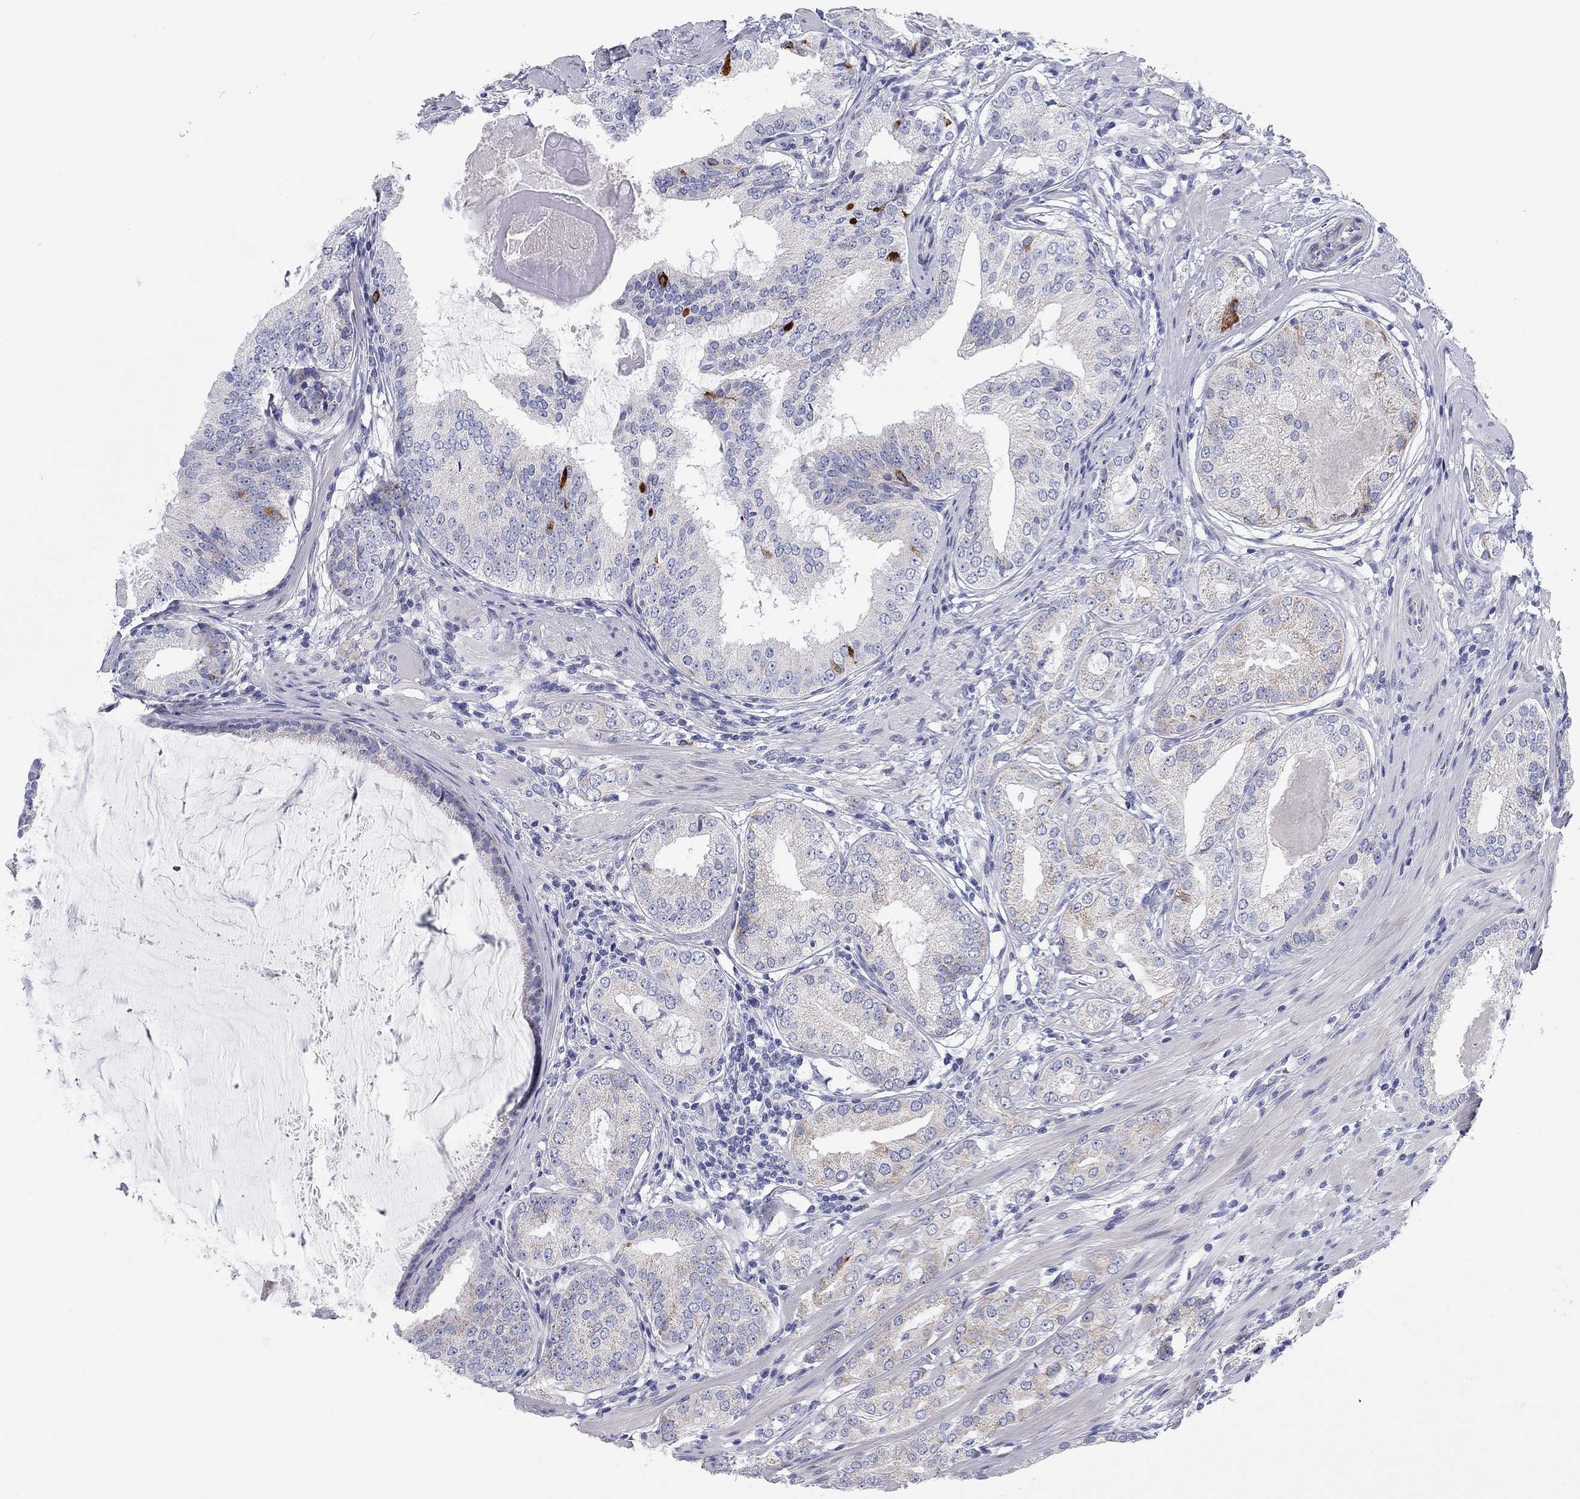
{"staining": {"intensity": "strong", "quantity": "<25%", "location": "cytoplasmic/membranous"}, "tissue": "prostate cancer", "cell_type": "Tumor cells", "image_type": "cancer", "snomed": [{"axis": "morphology", "description": "Adenocarcinoma, High grade"}, {"axis": "topography", "description": "Prostate and seminal vesicle, NOS"}], "caption": "Immunohistochemistry (IHC) of prostate adenocarcinoma (high-grade) demonstrates medium levels of strong cytoplasmic/membranous staining in about <25% of tumor cells. (DAB (3,3'-diaminobenzidine) = brown stain, brightfield microscopy at high magnification).", "gene": "CHI3L2", "patient": {"sex": "male", "age": 62}}